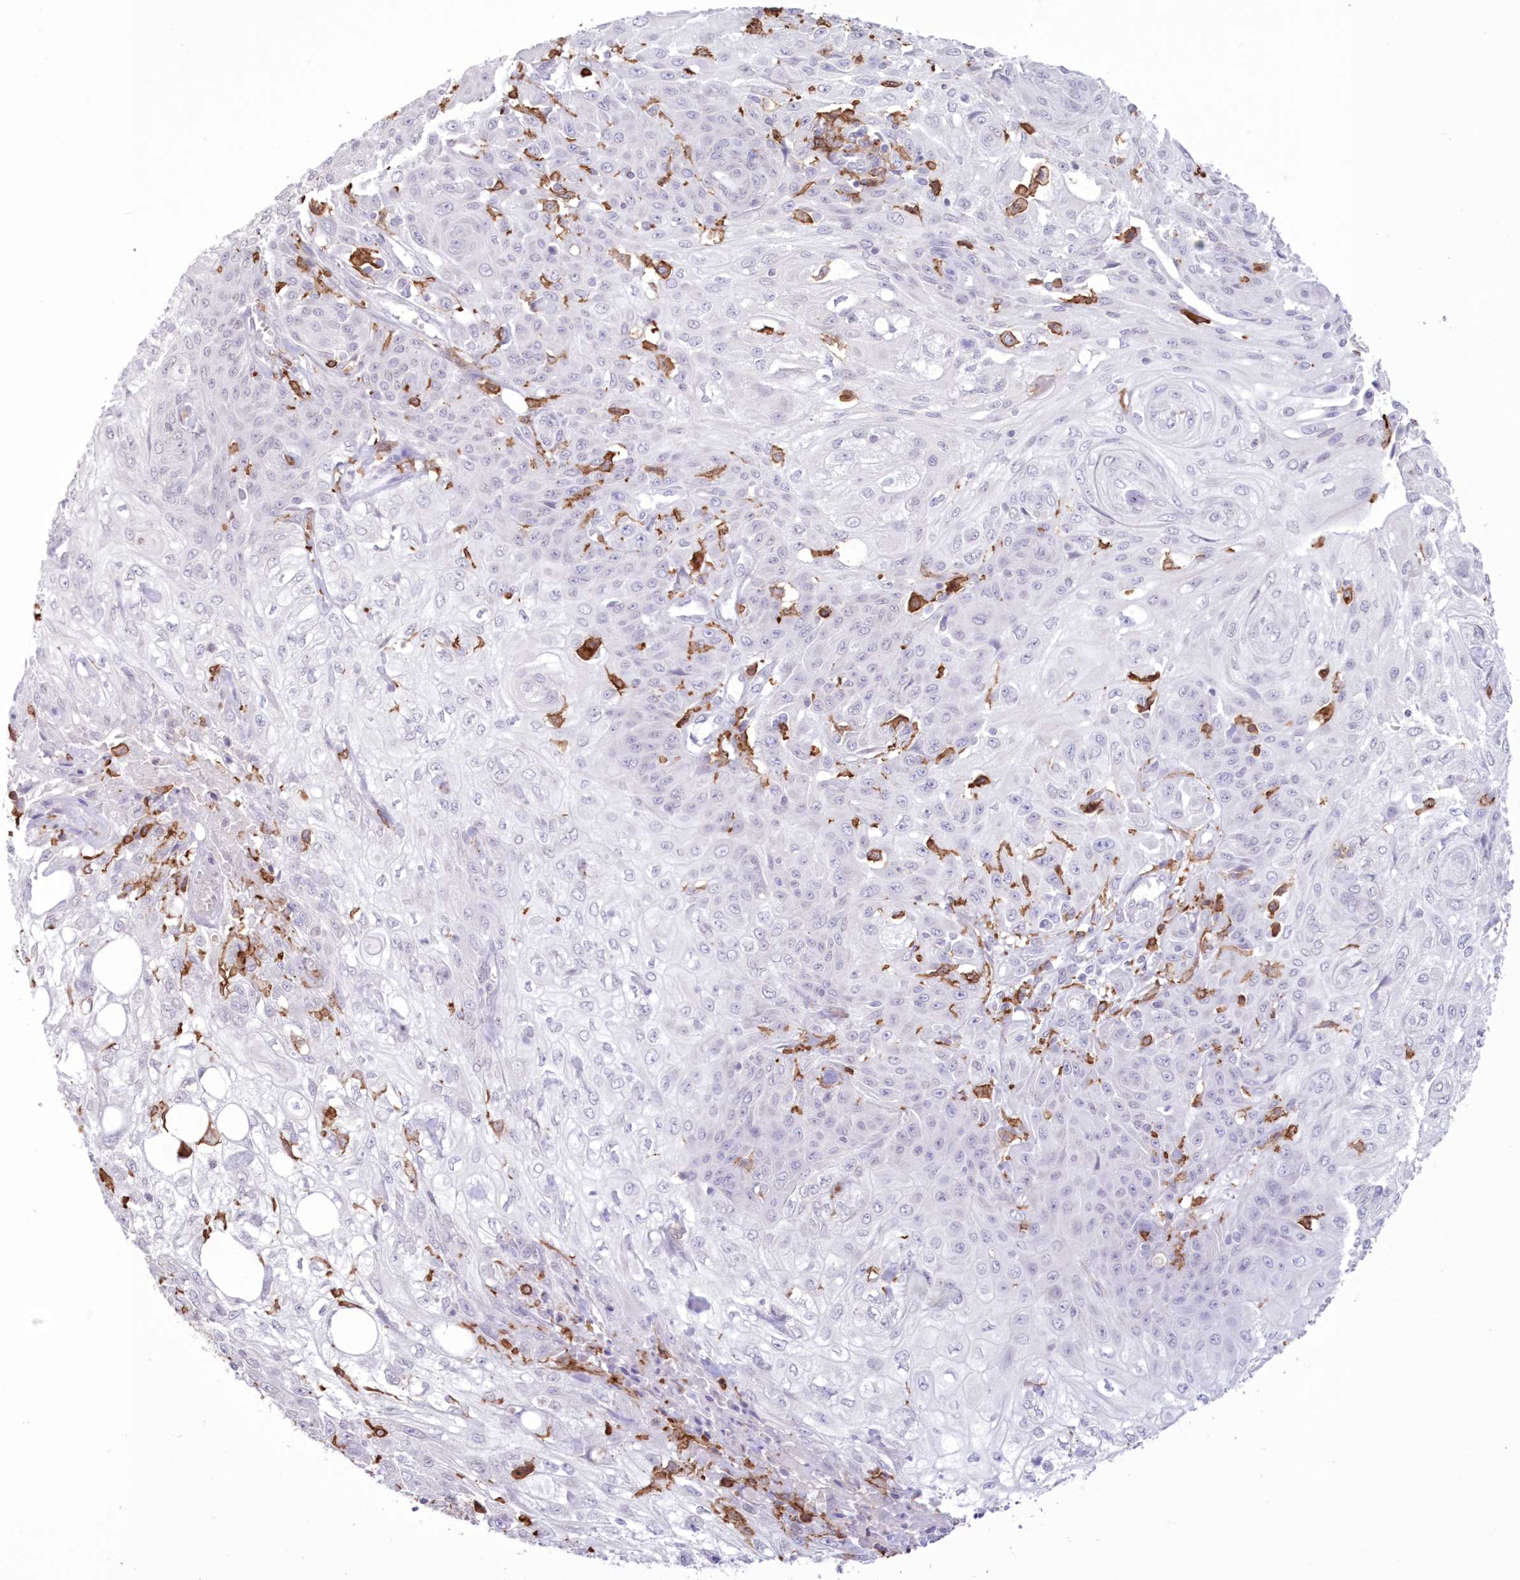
{"staining": {"intensity": "negative", "quantity": "none", "location": "none"}, "tissue": "skin cancer", "cell_type": "Tumor cells", "image_type": "cancer", "snomed": [{"axis": "morphology", "description": "Squamous cell carcinoma, NOS"}, {"axis": "morphology", "description": "Squamous cell carcinoma, metastatic, NOS"}, {"axis": "topography", "description": "Skin"}, {"axis": "topography", "description": "Lymph node"}], "caption": "Immunohistochemistry (IHC) micrograph of human skin cancer (squamous cell carcinoma) stained for a protein (brown), which shows no staining in tumor cells. (Stains: DAB (3,3'-diaminobenzidine) IHC with hematoxylin counter stain, Microscopy: brightfield microscopy at high magnification).", "gene": "C11orf1", "patient": {"sex": "male", "age": 75}}